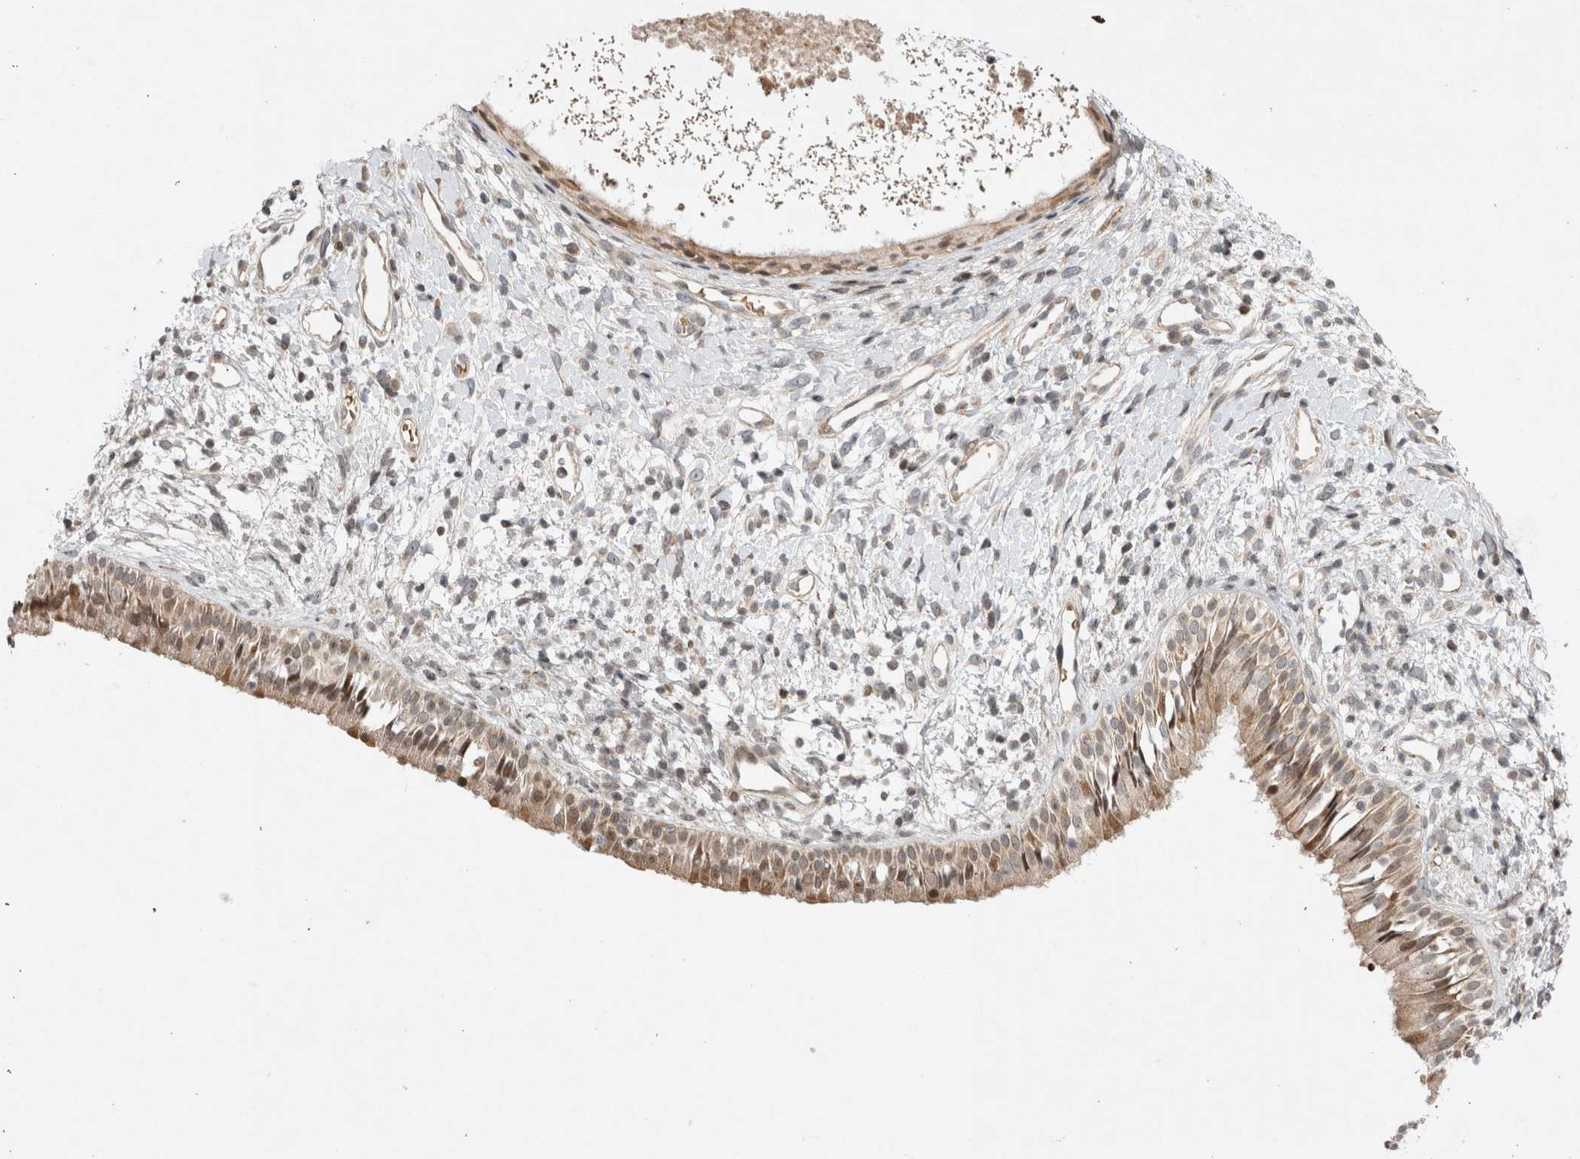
{"staining": {"intensity": "moderate", "quantity": ">75%", "location": "cytoplasmic/membranous,nuclear"}, "tissue": "nasopharynx", "cell_type": "Respiratory epithelial cells", "image_type": "normal", "snomed": [{"axis": "morphology", "description": "Normal tissue, NOS"}, {"axis": "topography", "description": "Nasopharynx"}], "caption": "An immunohistochemistry (IHC) micrograph of benign tissue is shown. Protein staining in brown highlights moderate cytoplasmic/membranous,nuclear positivity in nasopharynx within respiratory epithelial cells.", "gene": "EIF2AK1", "patient": {"sex": "male", "age": 22}}